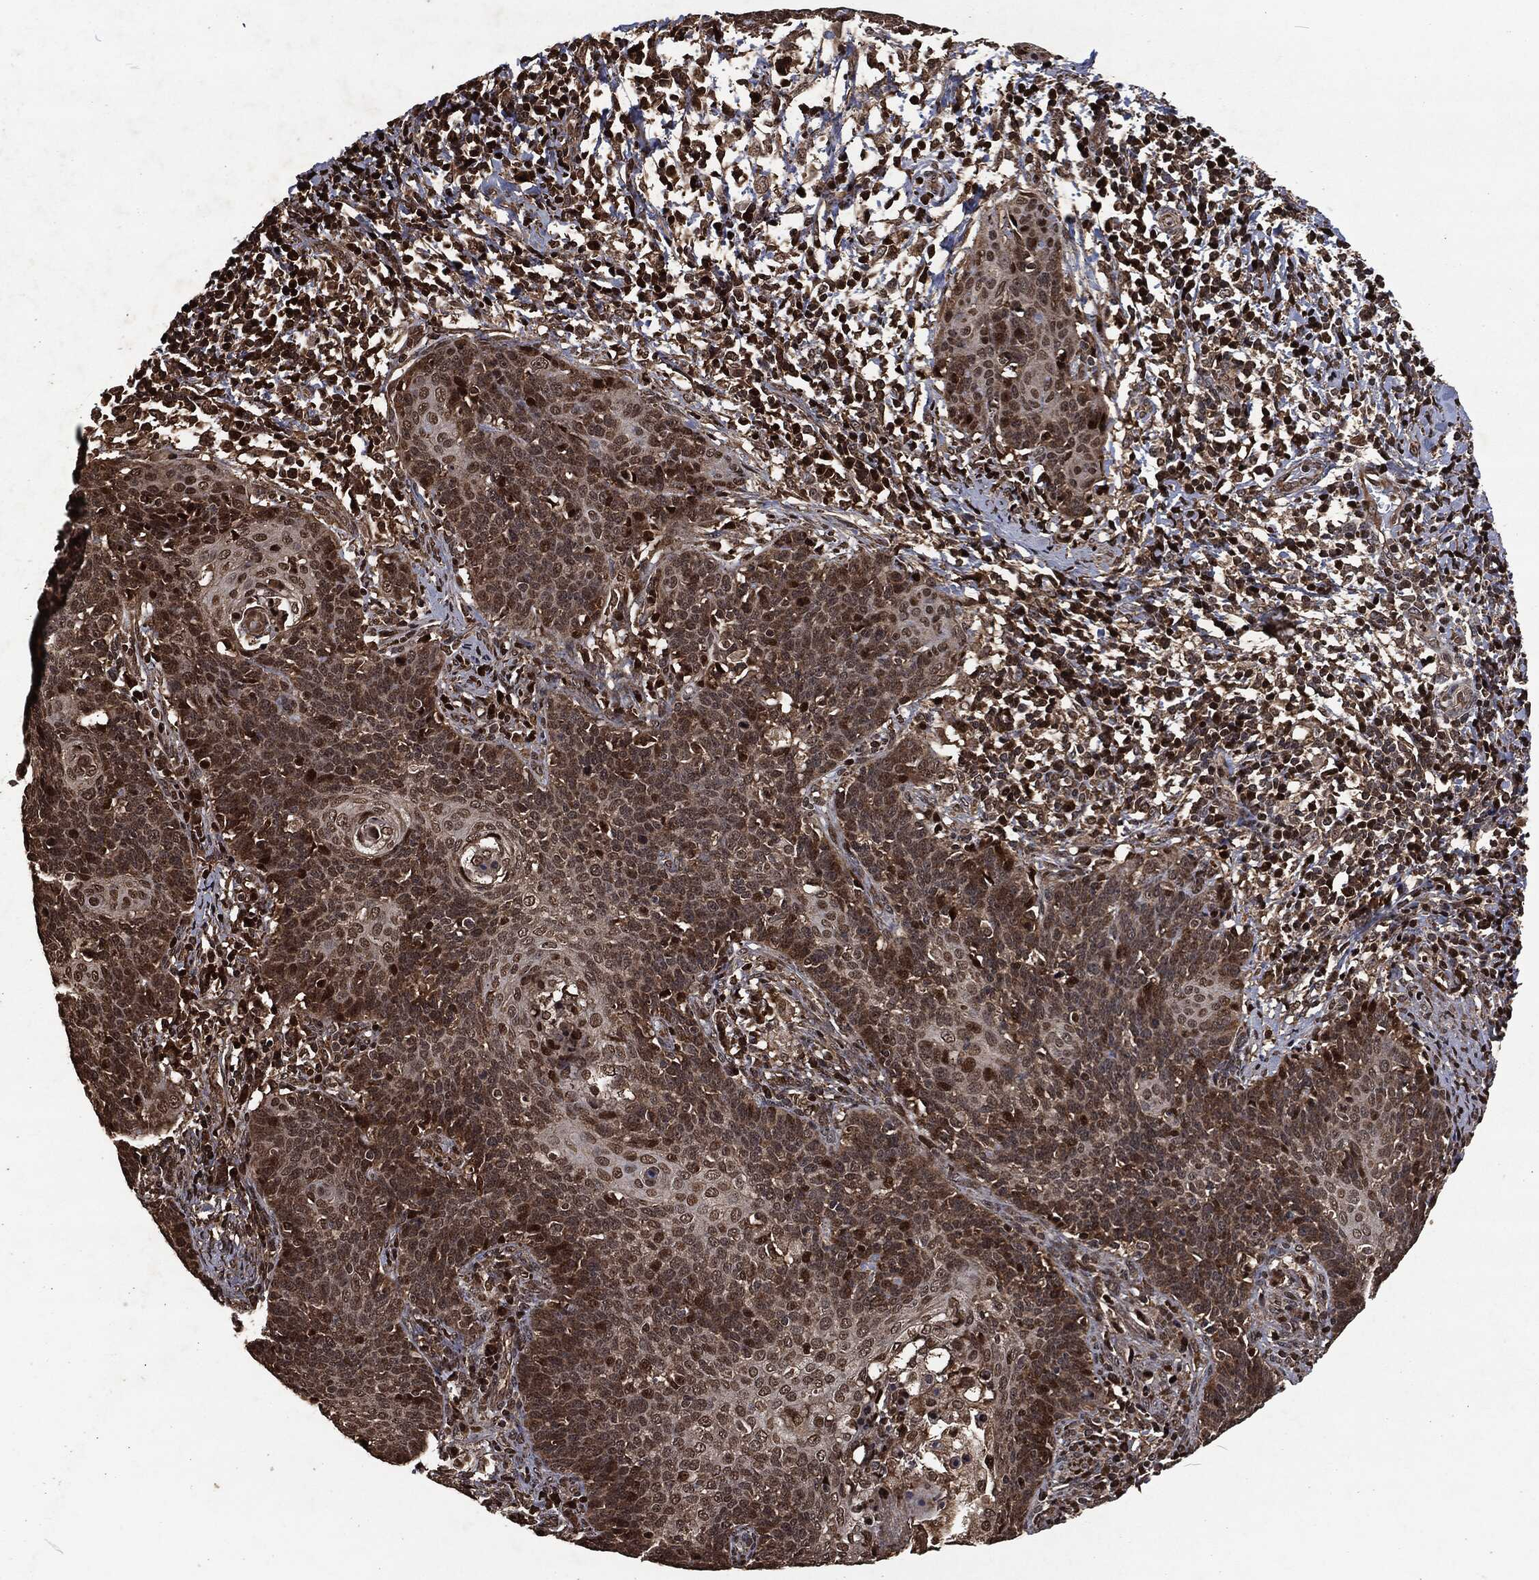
{"staining": {"intensity": "strong", "quantity": "<25%", "location": "nuclear"}, "tissue": "cervical cancer", "cell_type": "Tumor cells", "image_type": "cancer", "snomed": [{"axis": "morphology", "description": "Squamous cell carcinoma, NOS"}, {"axis": "topography", "description": "Cervix"}], "caption": "Protein analysis of squamous cell carcinoma (cervical) tissue reveals strong nuclear positivity in about <25% of tumor cells. (Stains: DAB in brown, nuclei in blue, Microscopy: brightfield microscopy at high magnification).", "gene": "SNAI1", "patient": {"sex": "female", "age": 39}}